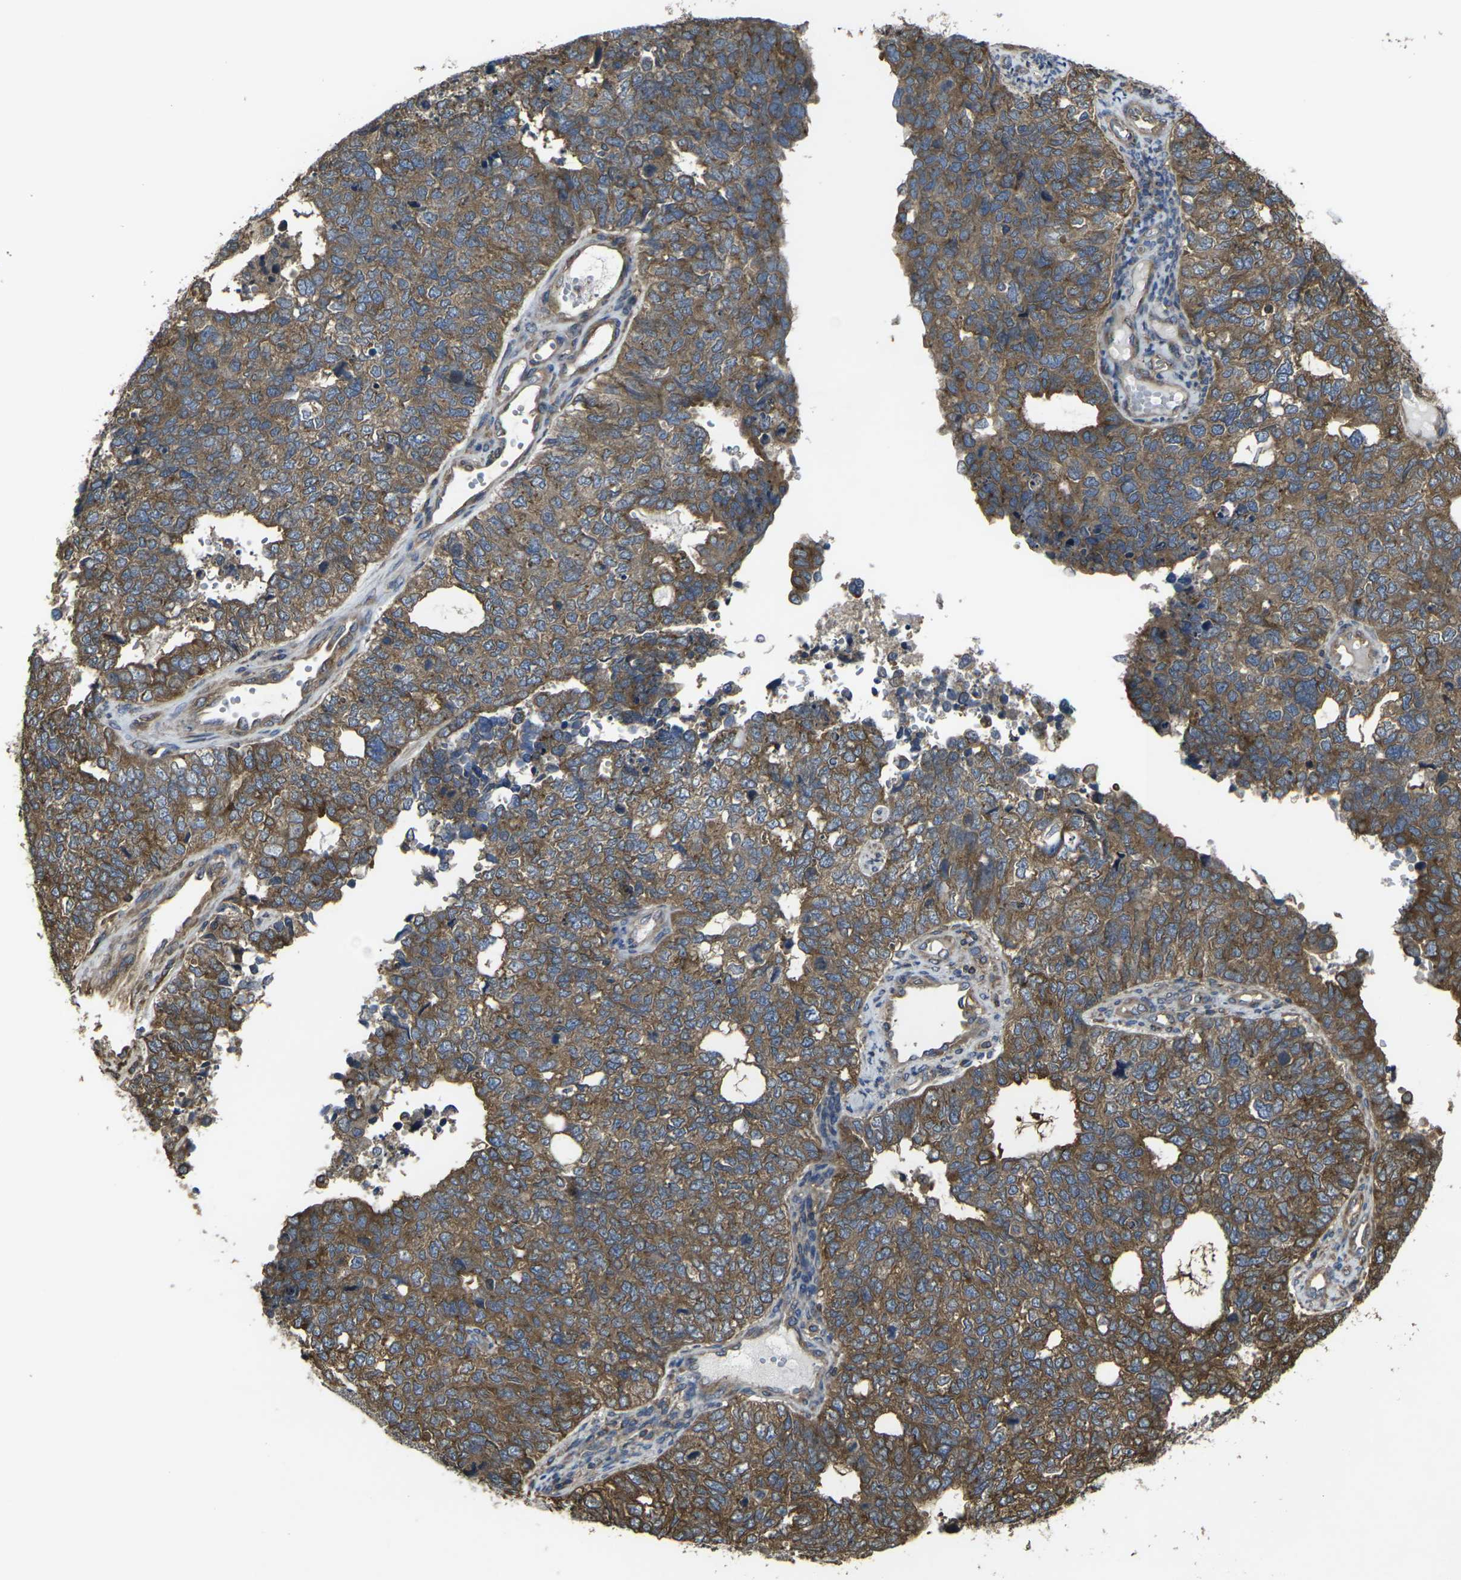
{"staining": {"intensity": "moderate", "quantity": ">75%", "location": "cytoplasmic/membranous"}, "tissue": "cervical cancer", "cell_type": "Tumor cells", "image_type": "cancer", "snomed": [{"axis": "morphology", "description": "Squamous cell carcinoma, NOS"}, {"axis": "topography", "description": "Cervix"}], "caption": "IHC histopathology image of neoplastic tissue: human cervical cancer (squamous cell carcinoma) stained using immunohistochemistry shows medium levels of moderate protein expression localized specifically in the cytoplasmic/membranous of tumor cells, appearing as a cytoplasmic/membranous brown color.", "gene": "PRKACB", "patient": {"sex": "female", "age": 63}}